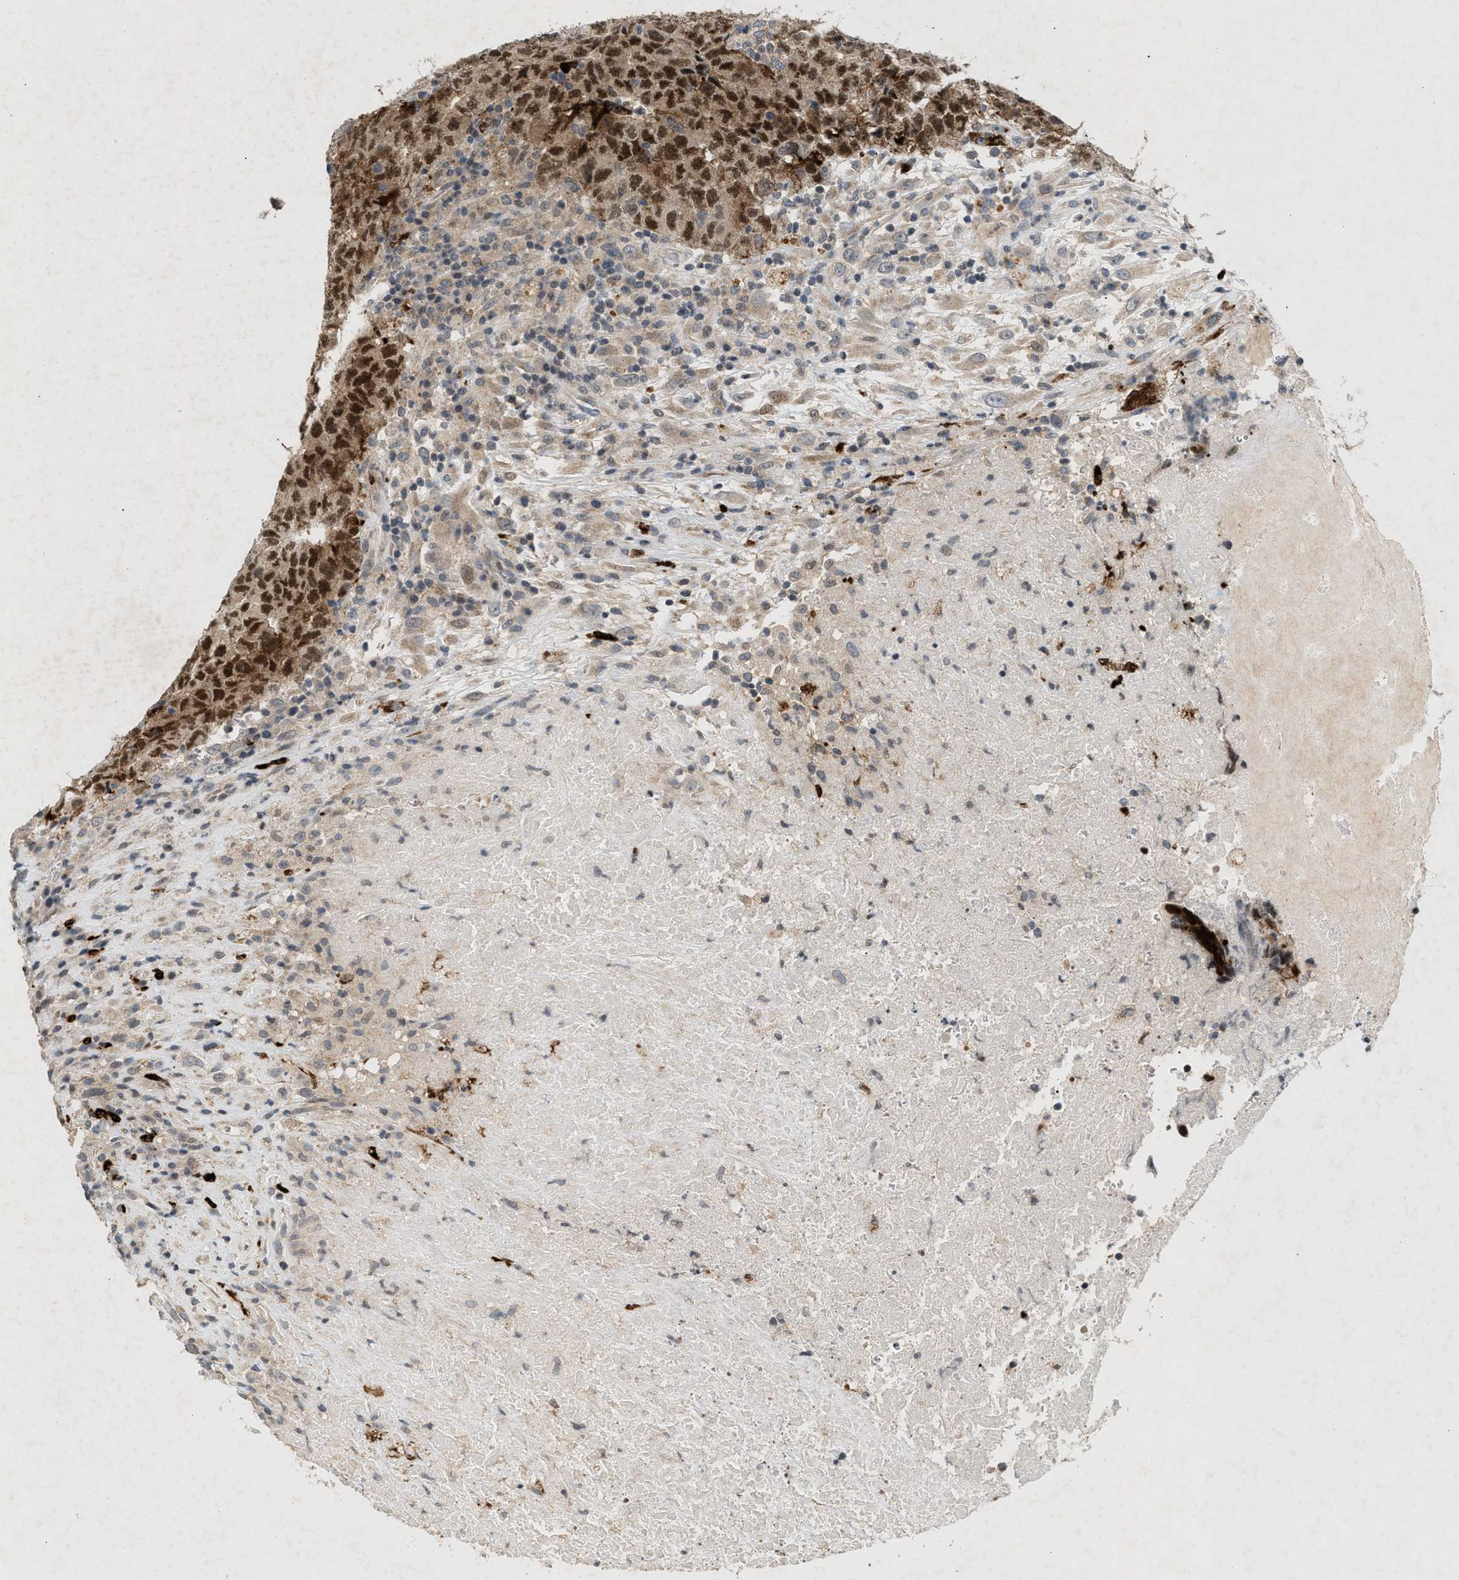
{"staining": {"intensity": "strong", "quantity": ">75%", "location": "nuclear"}, "tissue": "testis cancer", "cell_type": "Tumor cells", "image_type": "cancer", "snomed": [{"axis": "morphology", "description": "Necrosis, NOS"}, {"axis": "morphology", "description": "Carcinoma, Embryonal, NOS"}, {"axis": "topography", "description": "Testis"}], "caption": "IHC of testis cancer demonstrates high levels of strong nuclear positivity in about >75% of tumor cells. (Brightfield microscopy of DAB IHC at high magnification).", "gene": "ZPR1", "patient": {"sex": "male", "age": 19}}